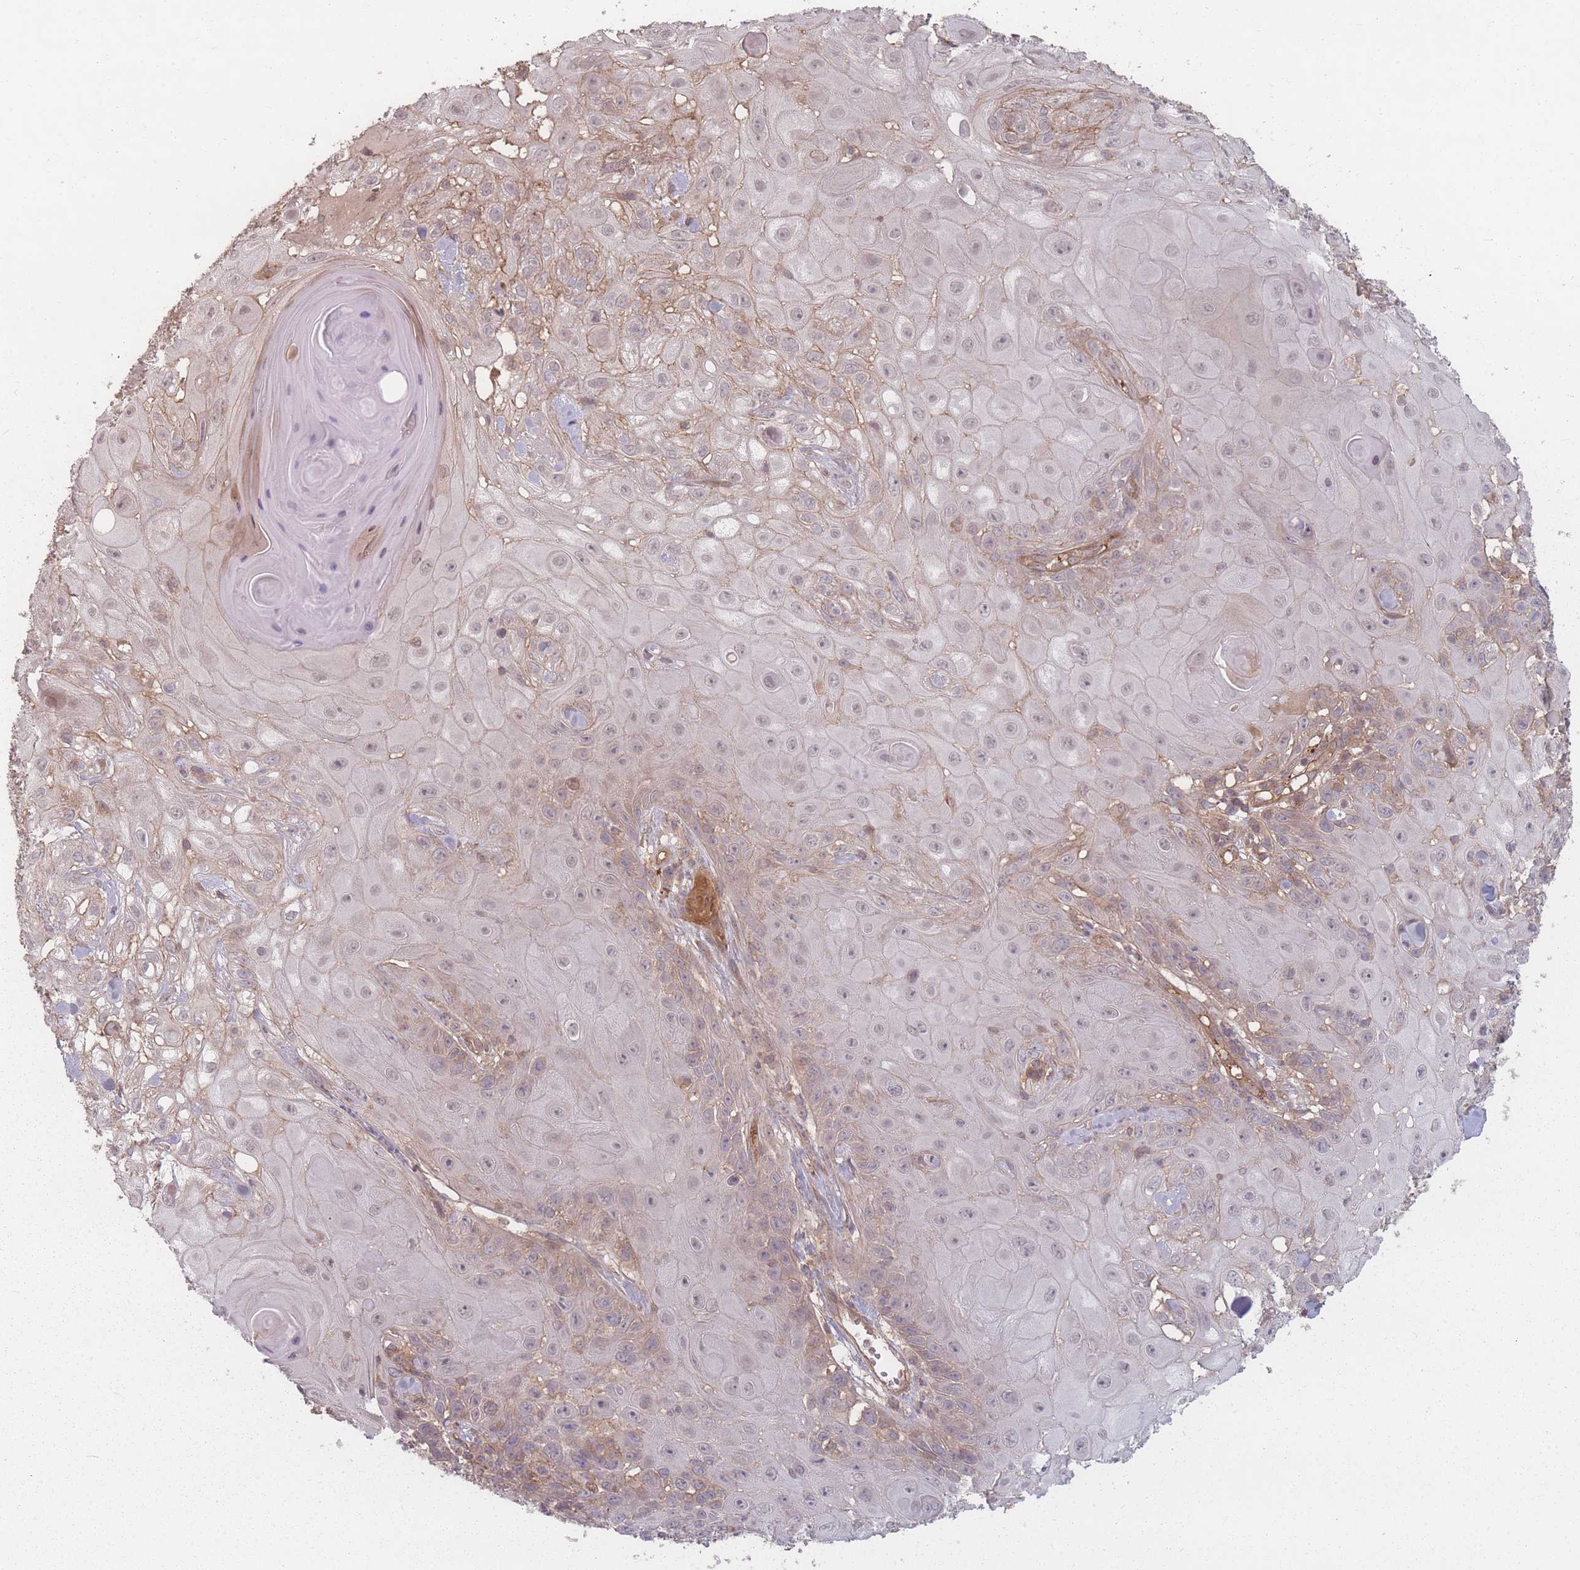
{"staining": {"intensity": "weak", "quantity": "25%-75%", "location": "cytoplasmic/membranous"}, "tissue": "skin cancer", "cell_type": "Tumor cells", "image_type": "cancer", "snomed": [{"axis": "morphology", "description": "Normal tissue, NOS"}, {"axis": "morphology", "description": "Squamous cell carcinoma, NOS"}, {"axis": "topography", "description": "Skin"}, {"axis": "topography", "description": "Cartilage tissue"}], "caption": "IHC micrograph of human skin cancer (squamous cell carcinoma) stained for a protein (brown), which displays low levels of weak cytoplasmic/membranous positivity in about 25%-75% of tumor cells.", "gene": "HAGH", "patient": {"sex": "female", "age": 79}}